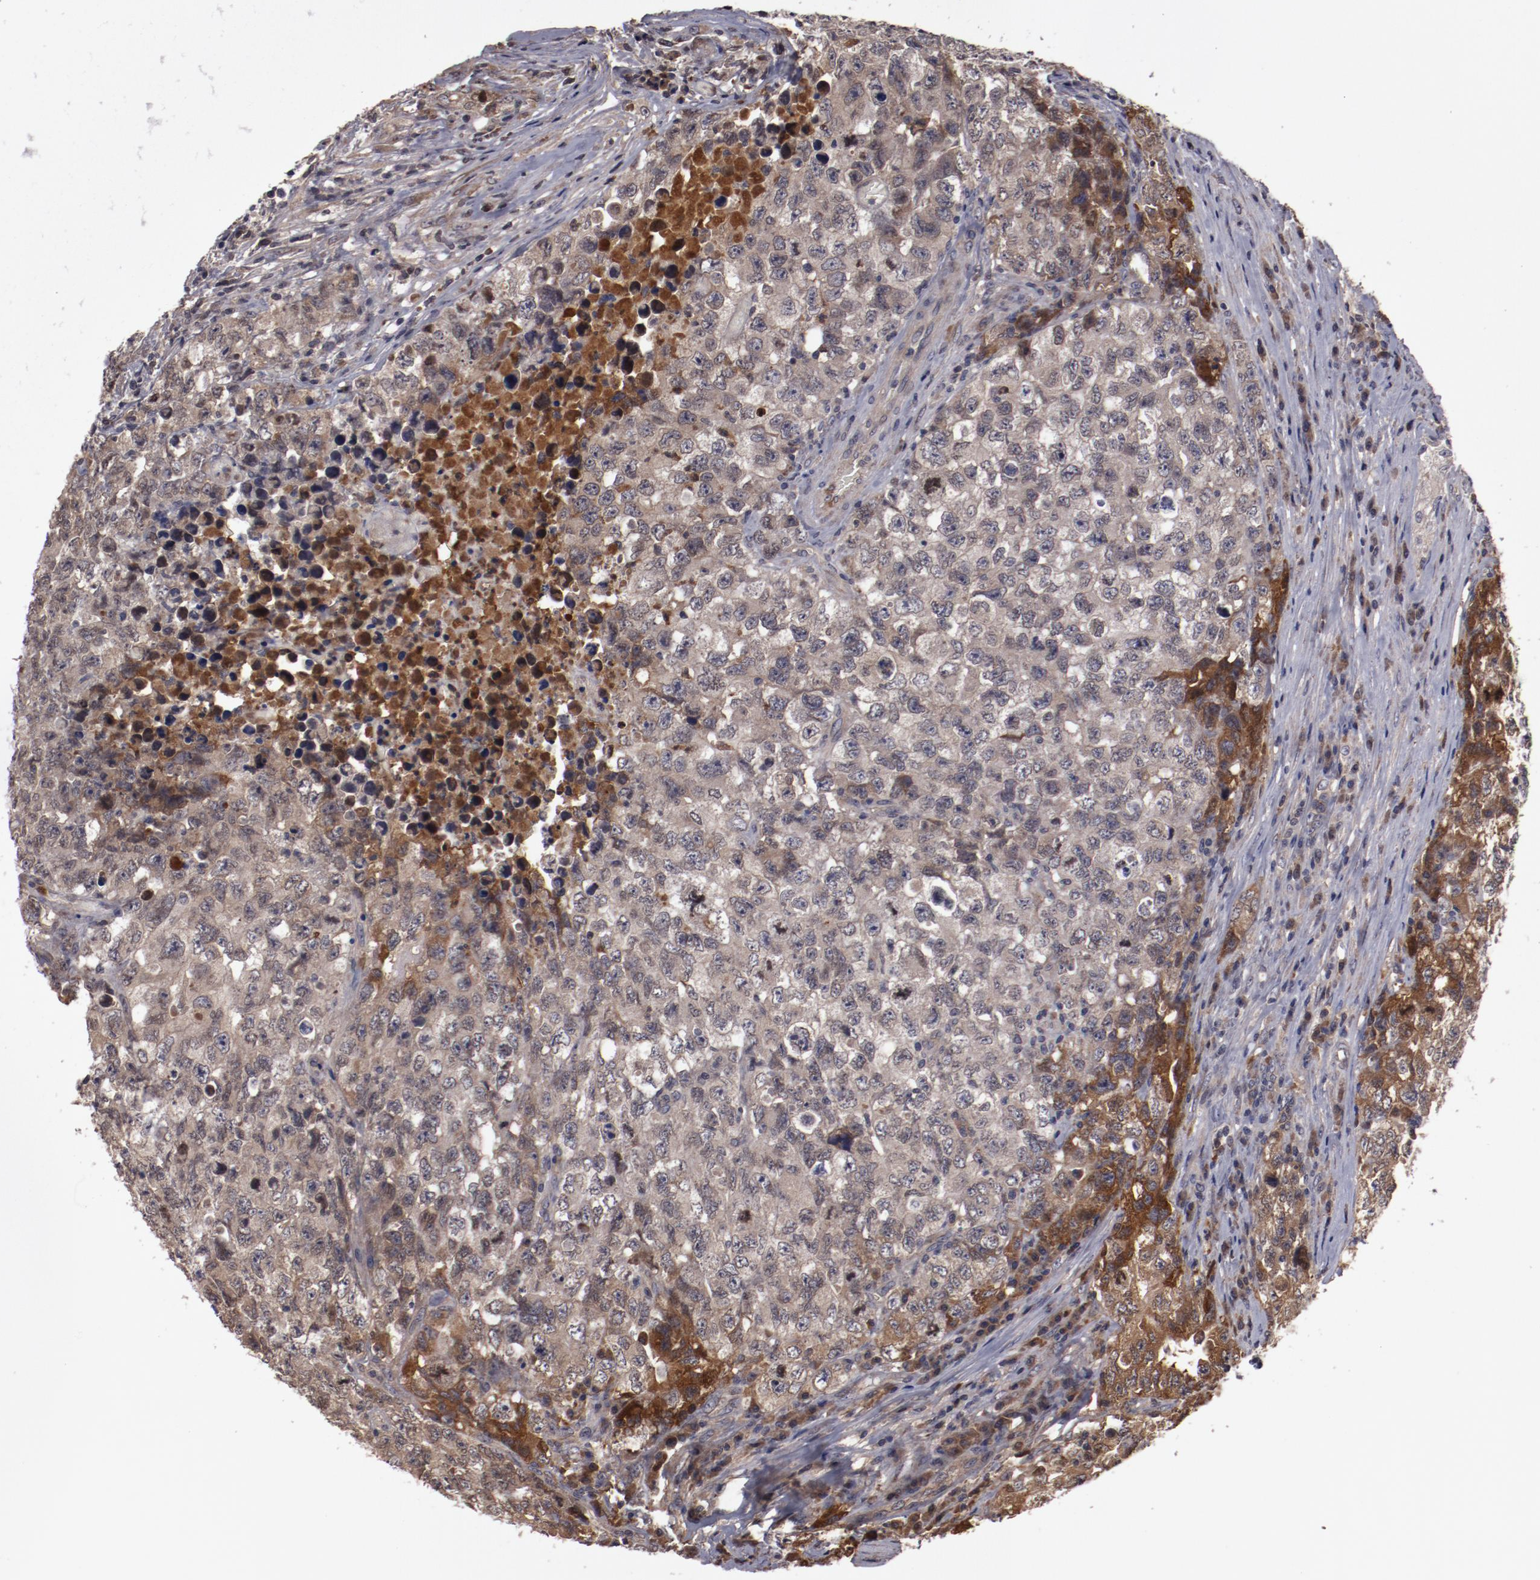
{"staining": {"intensity": "weak", "quantity": ">75%", "location": "cytoplasmic/membranous,nuclear"}, "tissue": "testis cancer", "cell_type": "Tumor cells", "image_type": "cancer", "snomed": [{"axis": "morphology", "description": "Carcinoma, Embryonal, NOS"}, {"axis": "topography", "description": "Testis"}], "caption": "Brown immunohistochemical staining in human testis cancer demonstrates weak cytoplasmic/membranous and nuclear staining in approximately >75% of tumor cells.", "gene": "SERPINA7", "patient": {"sex": "male", "age": 31}}